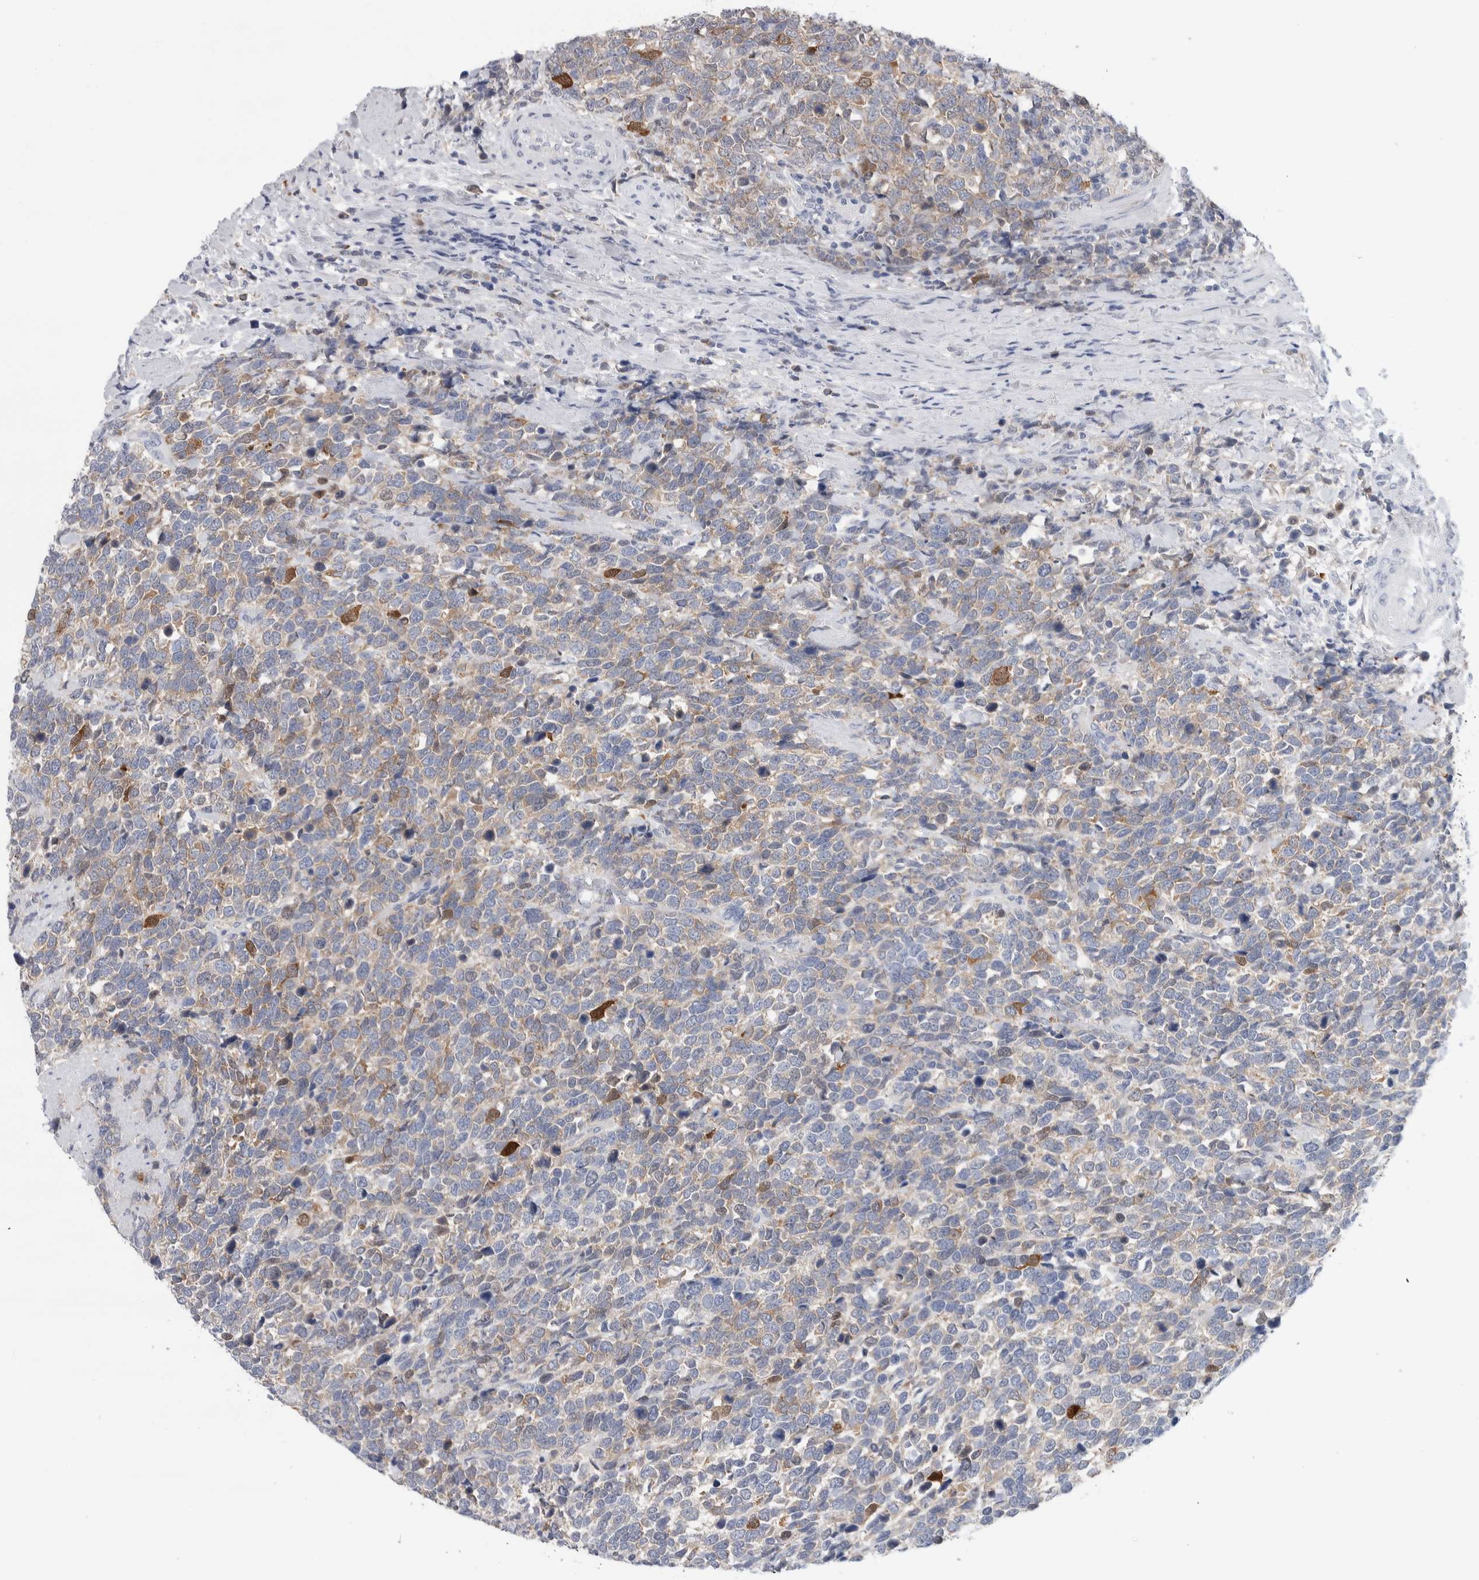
{"staining": {"intensity": "weak", "quantity": "25%-75%", "location": "cytoplasmic/membranous"}, "tissue": "urothelial cancer", "cell_type": "Tumor cells", "image_type": "cancer", "snomed": [{"axis": "morphology", "description": "Urothelial carcinoma, High grade"}, {"axis": "topography", "description": "Urinary bladder"}], "caption": "A micrograph of human urothelial cancer stained for a protein exhibits weak cytoplasmic/membranous brown staining in tumor cells.", "gene": "LURAP1L", "patient": {"sex": "female", "age": 82}}